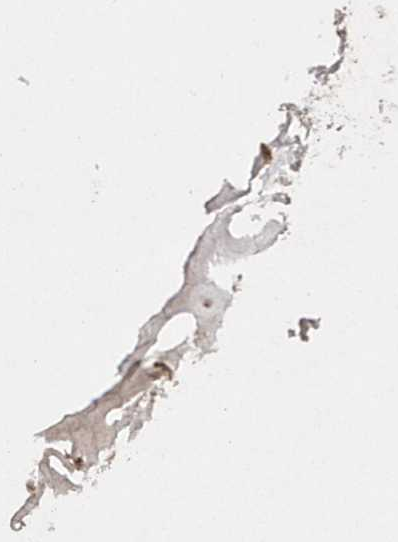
{"staining": {"intensity": "strong", "quantity": ">75%", "location": "nuclear"}, "tissue": "oral mucosa", "cell_type": "Squamous epithelial cells", "image_type": "normal", "snomed": [{"axis": "morphology", "description": "Normal tissue, NOS"}, {"axis": "topography", "description": "Oral tissue"}], "caption": "Immunohistochemistry (IHC) photomicrograph of normal oral mucosa: oral mucosa stained using immunohistochemistry (IHC) demonstrates high levels of strong protein expression localized specifically in the nuclear of squamous epithelial cells, appearing as a nuclear brown color.", "gene": "POLR3B", "patient": {"sex": "female", "age": 68}}